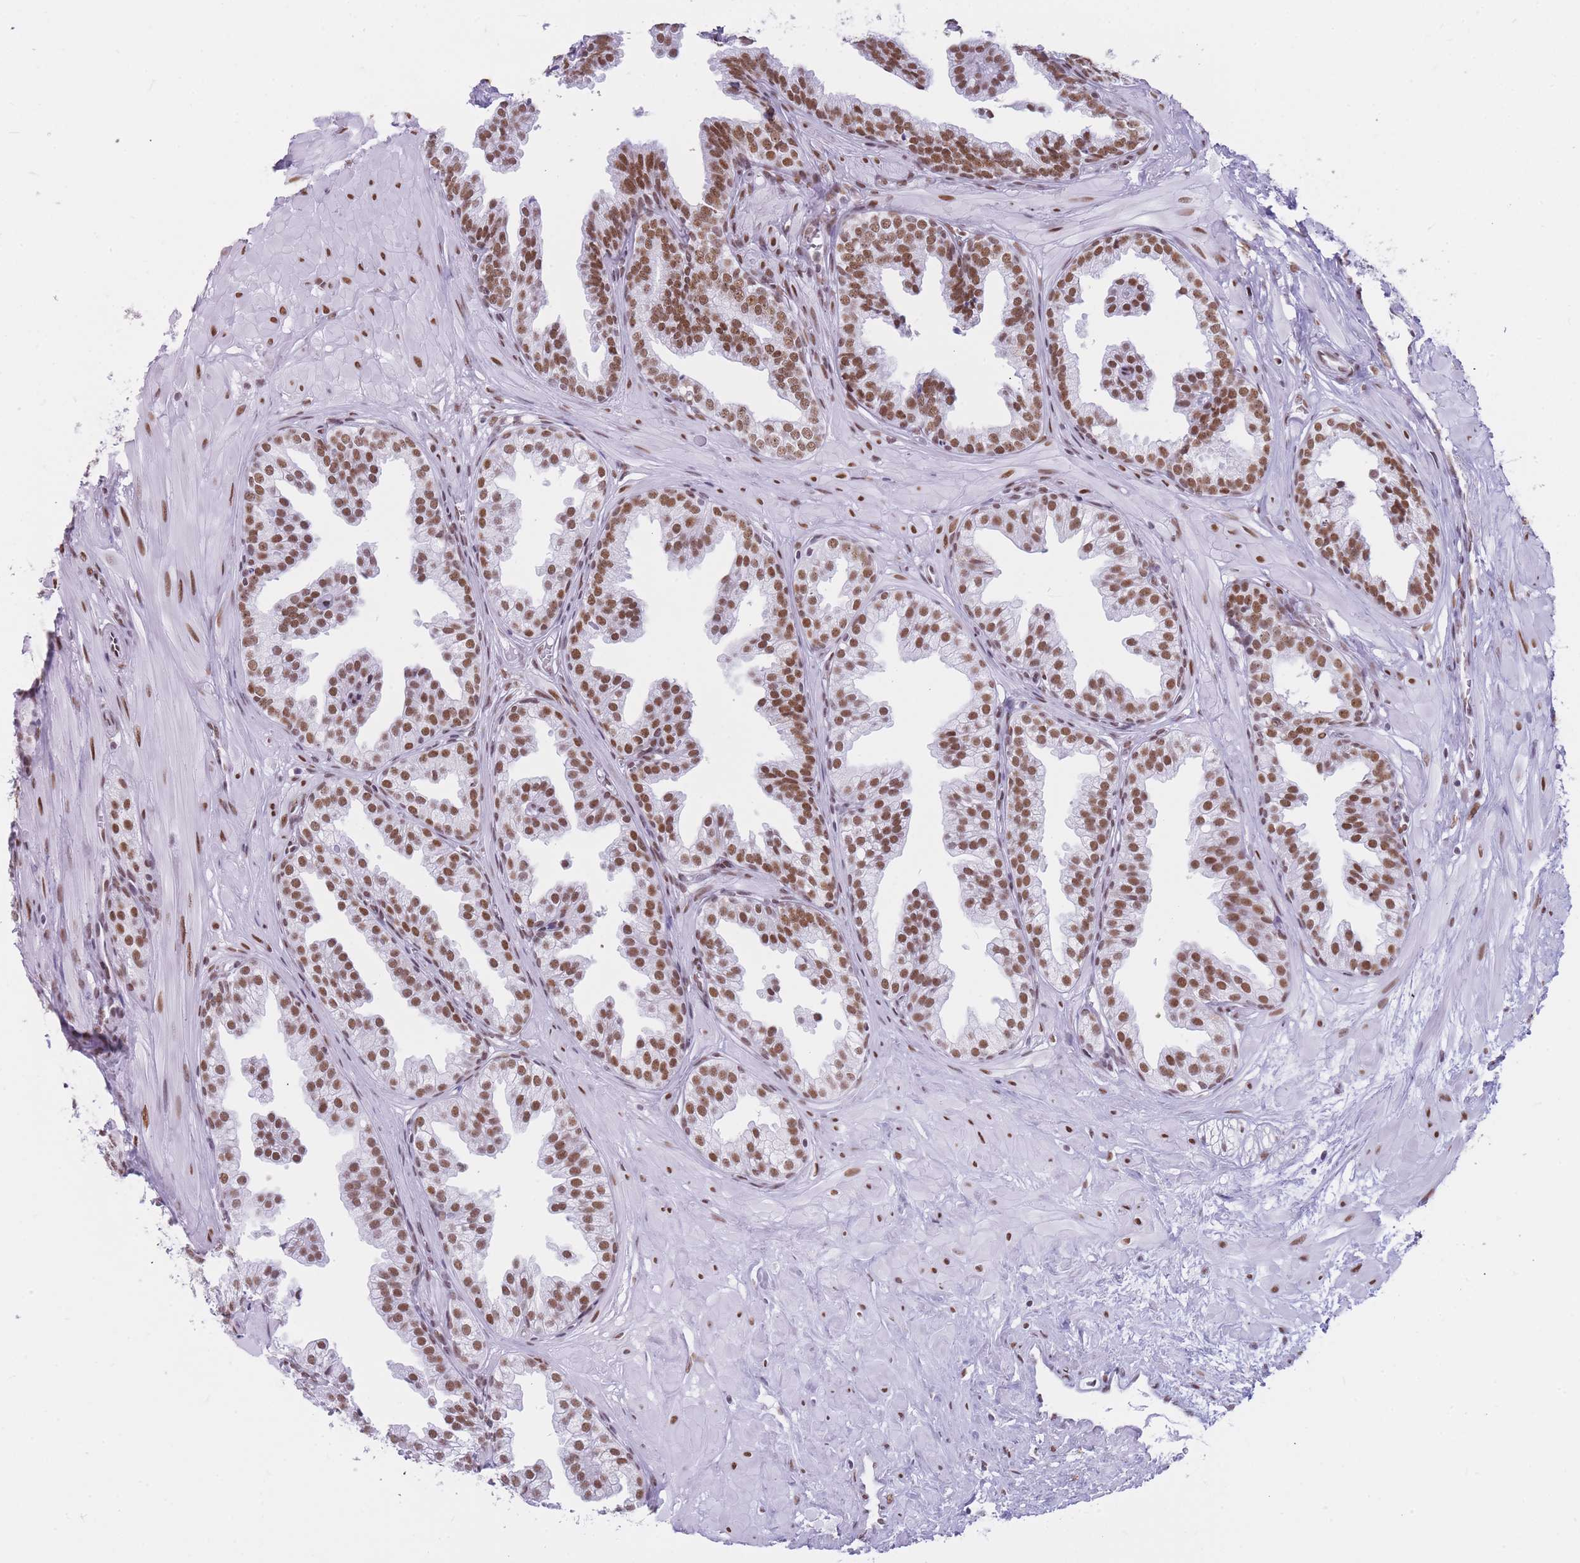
{"staining": {"intensity": "strong", "quantity": ">75%", "location": "nuclear"}, "tissue": "prostate", "cell_type": "Glandular cells", "image_type": "normal", "snomed": [{"axis": "morphology", "description": "Normal tissue, NOS"}, {"axis": "topography", "description": "Prostate"}, {"axis": "topography", "description": "Peripheral nerve tissue"}], "caption": "Protein analysis of normal prostate reveals strong nuclear positivity in about >75% of glandular cells. (IHC, brightfield microscopy, high magnification).", "gene": "HNRNPUL1", "patient": {"sex": "male", "age": 55}}